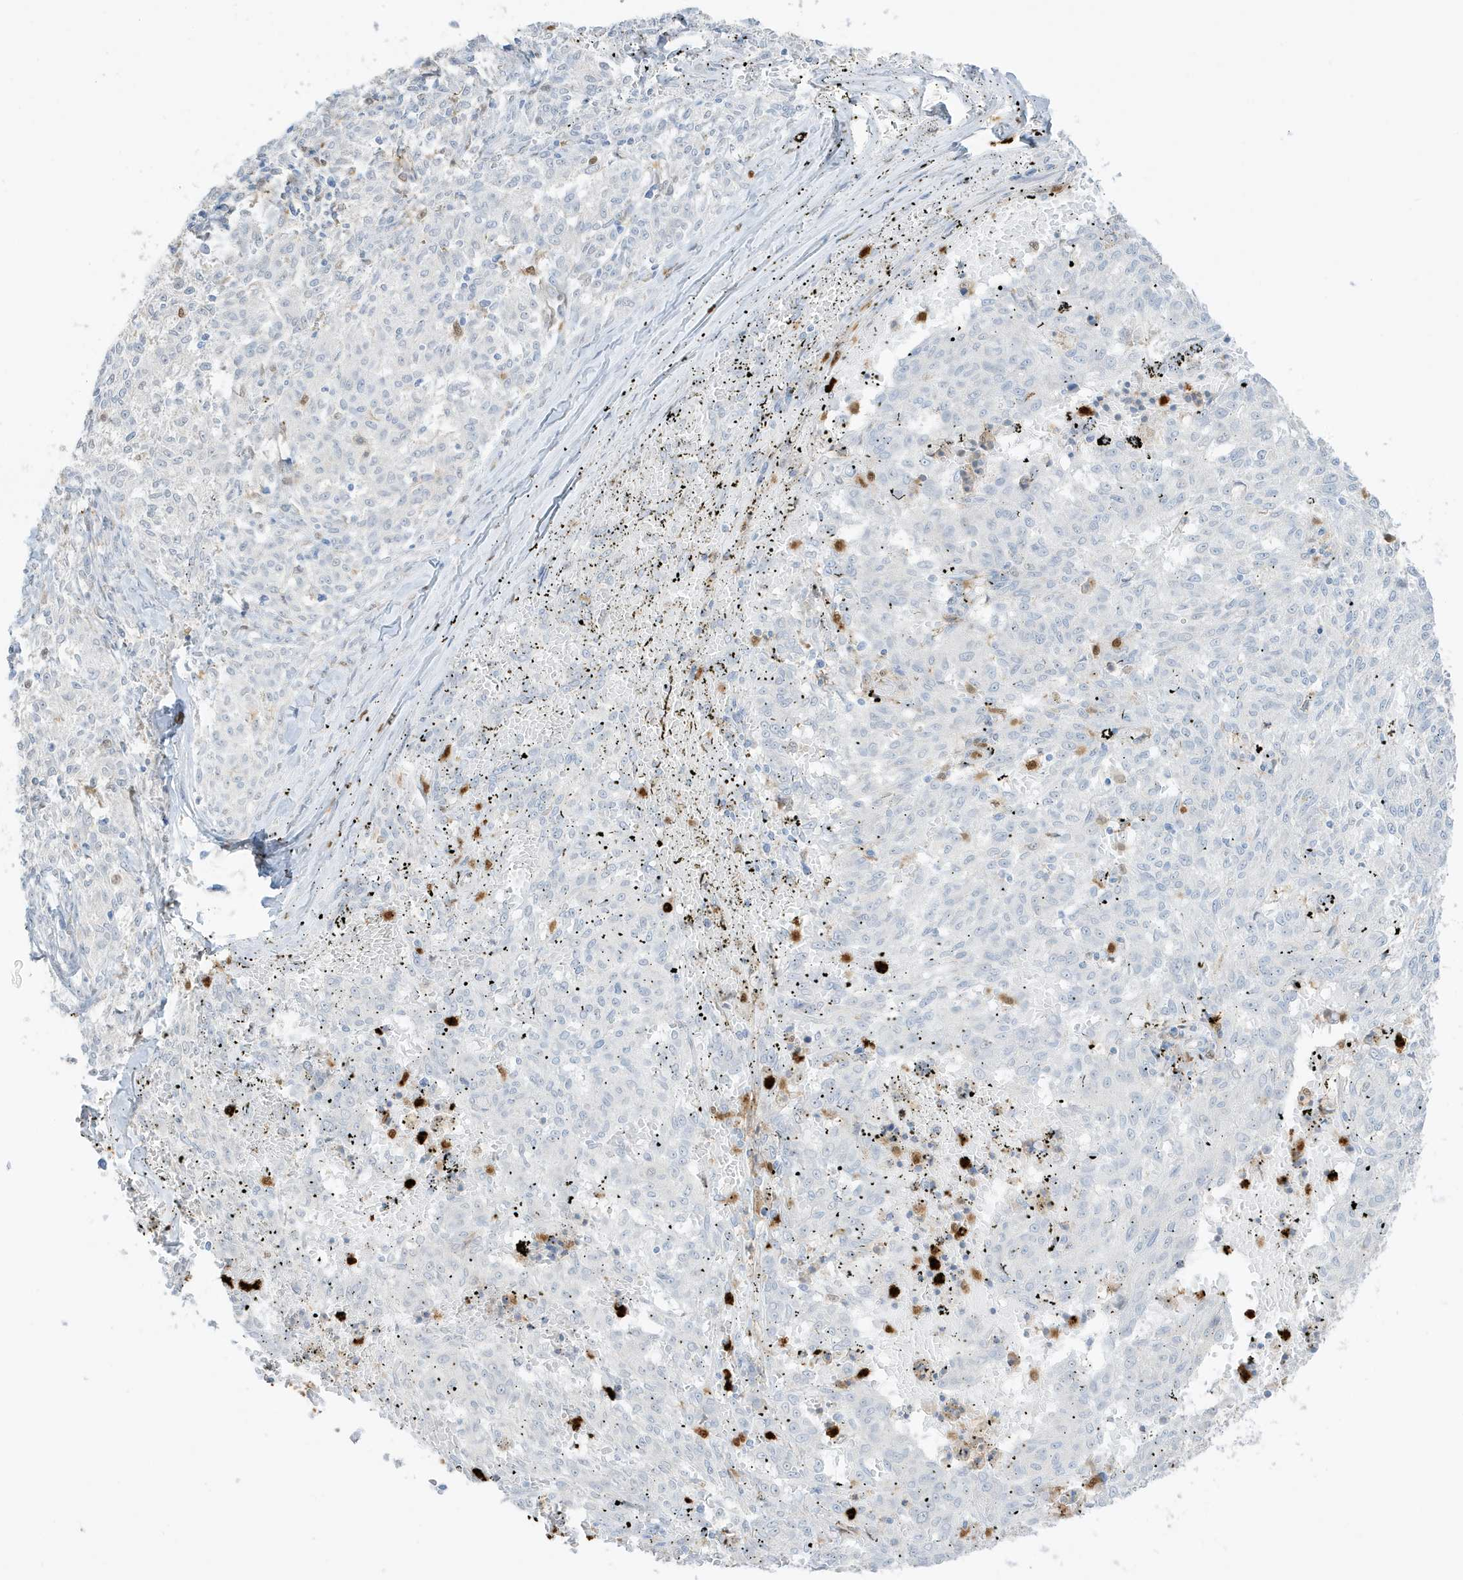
{"staining": {"intensity": "negative", "quantity": "none", "location": "none"}, "tissue": "melanoma", "cell_type": "Tumor cells", "image_type": "cancer", "snomed": [{"axis": "morphology", "description": "Malignant melanoma, NOS"}, {"axis": "topography", "description": "Skin"}], "caption": "Immunohistochemistry (IHC) image of neoplastic tissue: human melanoma stained with DAB demonstrates no significant protein positivity in tumor cells.", "gene": "GCA", "patient": {"sex": "female", "age": 72}}